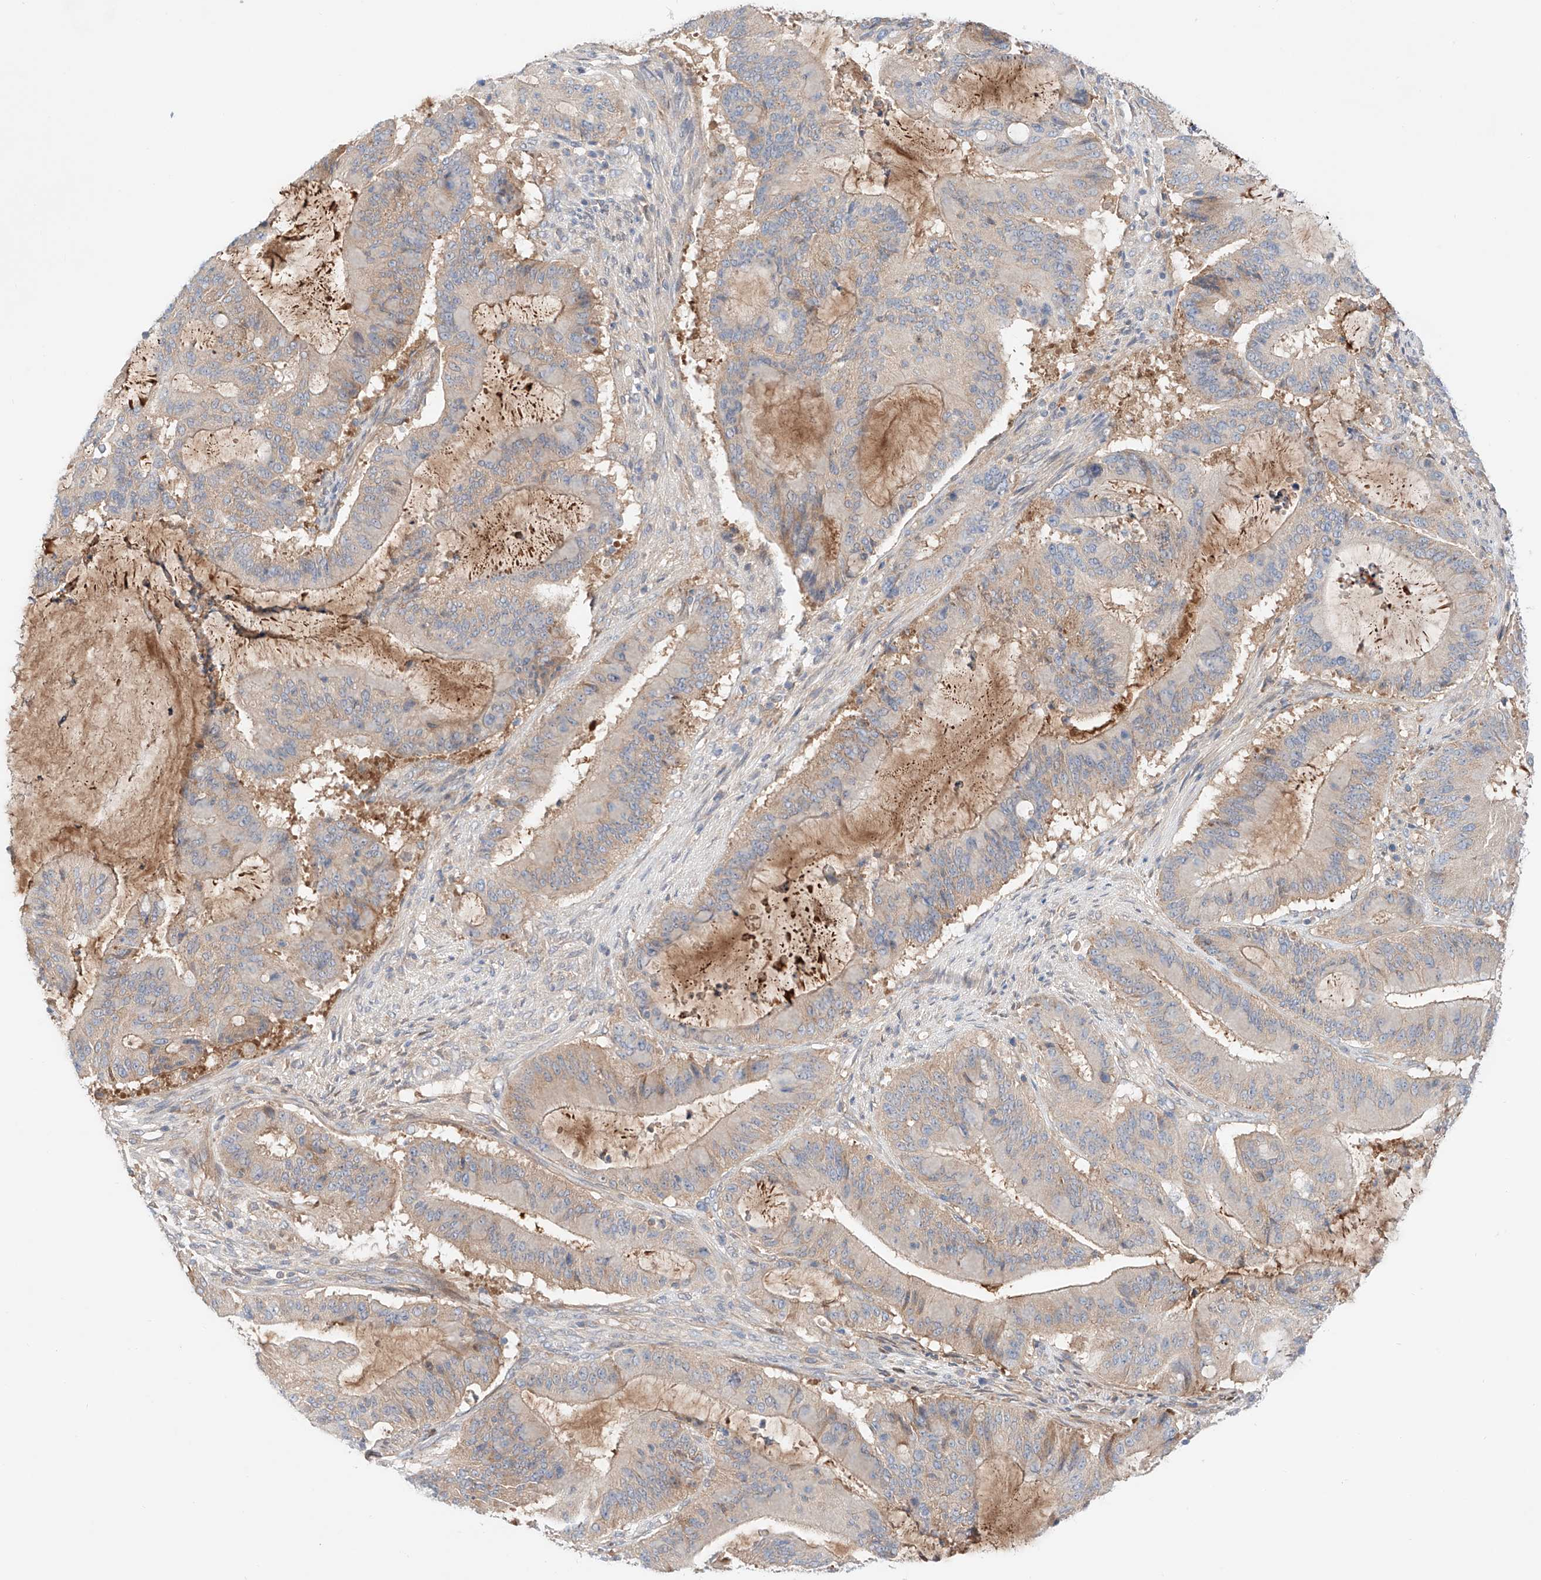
{"staining": {"intensity": "weak", "quantity": "25%-75%", "location": "cytoplasmic/membranous"}, "tissue": "liver cancer", "cell_type": "Tumor cells", "image_type": "cancer", "snomed": [{"axis": "morphology", "description": "Normal tissue, NOS"}, {"axis": "morphology", "description": "Cholangiocarcinoma"}, {"axis": "topography", "description": "Liver"}, {"axis": "topography", "description": "Peripheral nerve tissue"}], "caption": "Protein expression analysis of human liver cancer (cholangiocarcinoma) reveals weak cytoplasmic/membranous staining in about 25%-75% of tumor cells.", "gene": "PGGT1B", "patient": {"sex": "female", "age": 73}}